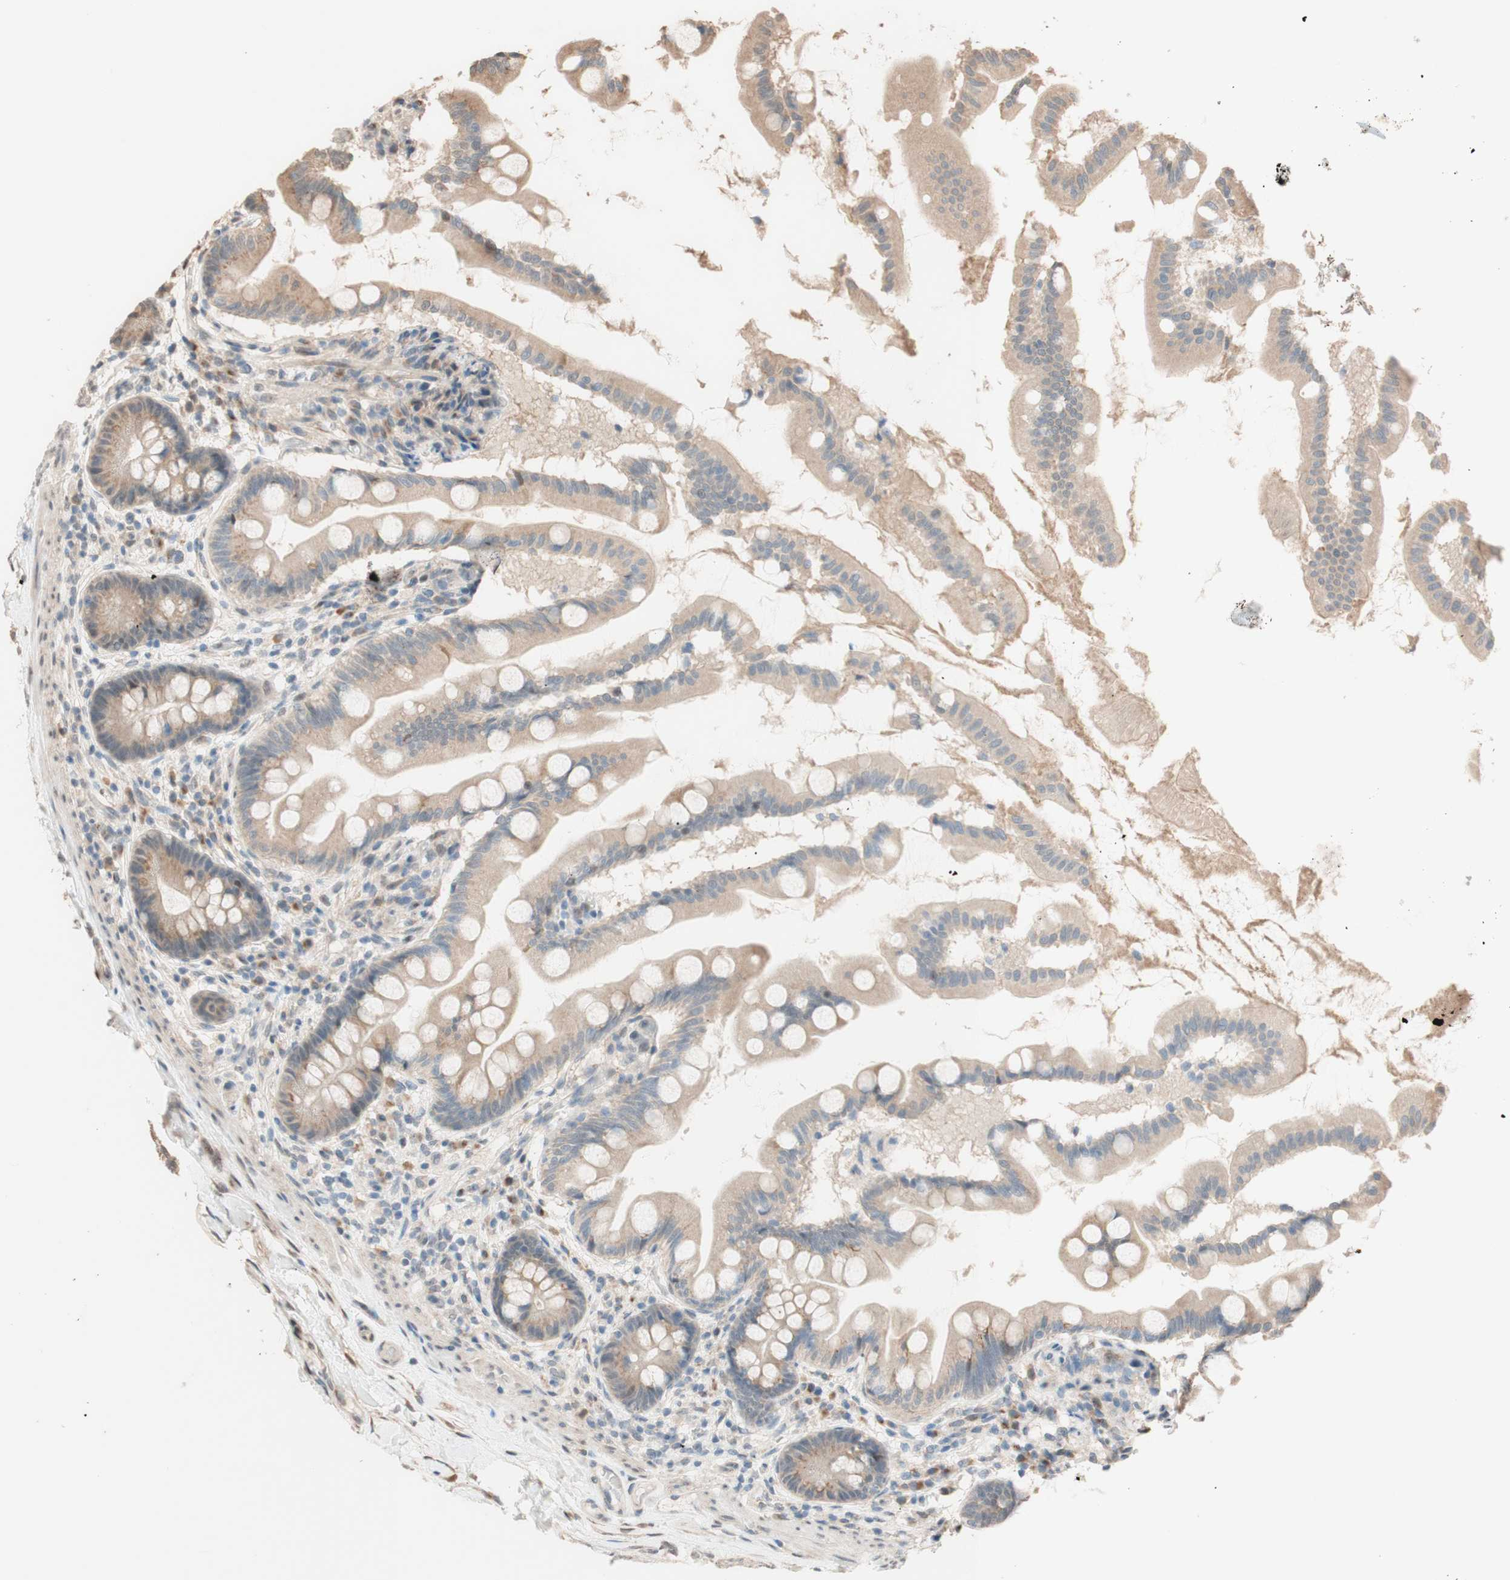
{"staining": {"intensity": "moderate", "quantity": ">75%", "location": "cytoplasmic/membranous"}, "tissue": "small intestine", "cell_type": "Glandular cells", "image_type": "normal", "snomed": [{"axis": "morphology", "description": "Normal tissue, NOS"}, {"axis": "topography", "description": "Small intestine"}], "caption": "DAB immunohistochemical staining of normal human small intestine reveals moderate cytoplasmic/membranous protein staining in approximately >75% of glandular cells.", "gene": "CCNC", "patient": {"sex": "female", "age": 56}}